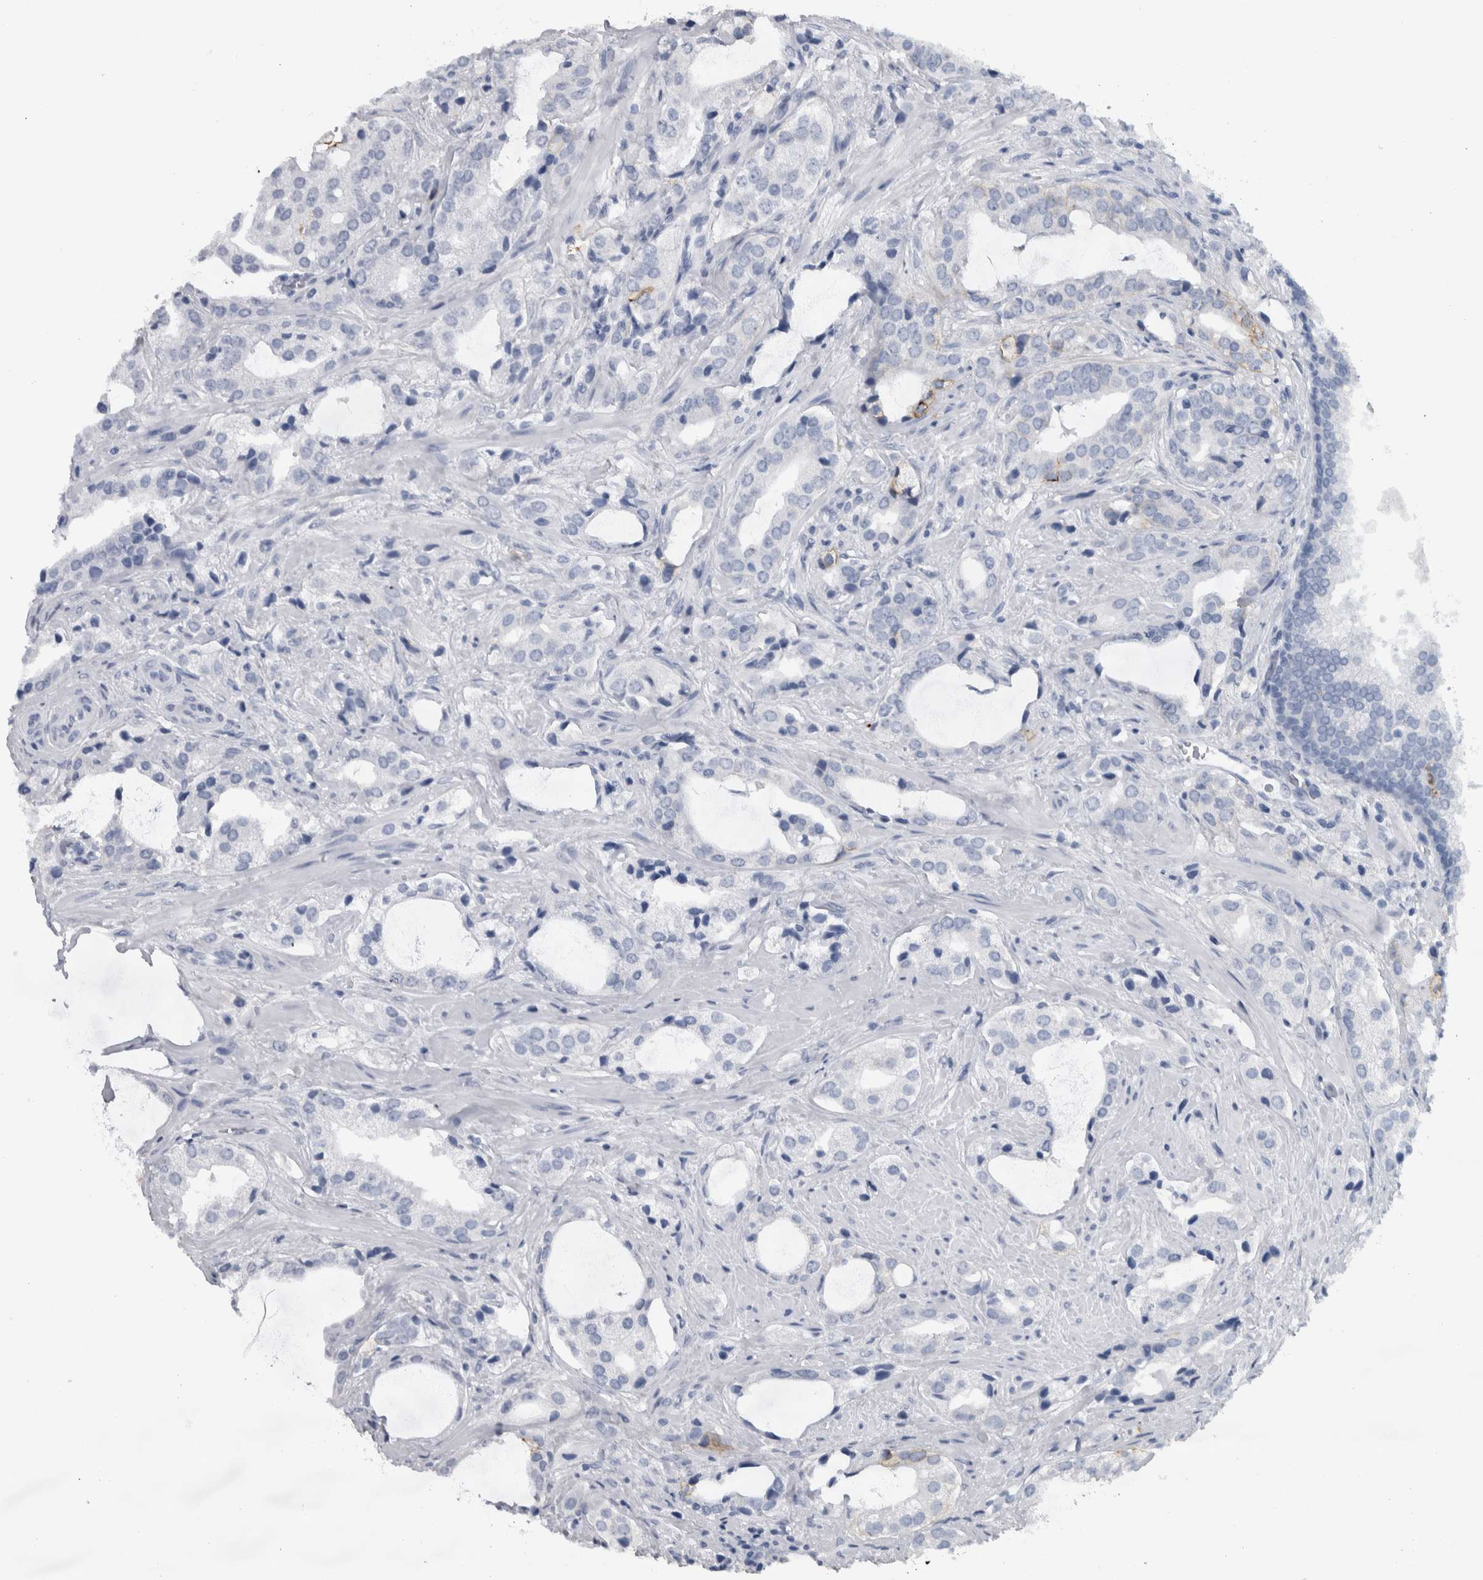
{"staining": {"intensity": "negative", "quantity": "none", "location": "none"}, "tissue": "prostate cancer", "cell_type": "Tumor cells", "image_type": "cancer", "snomed": [{"axis": "morphology", "description": "Adenocarcinoma, High grade"}, {"axis": "topography", "description": "Prostate"}], "caption": "Human prostate high-grade adenocarcinoma stained for a protein using immunohistochemistry reveals no staining in tumor cells.", "gene": "CDH17", "patient": {"sex": "male", "age": 66}}